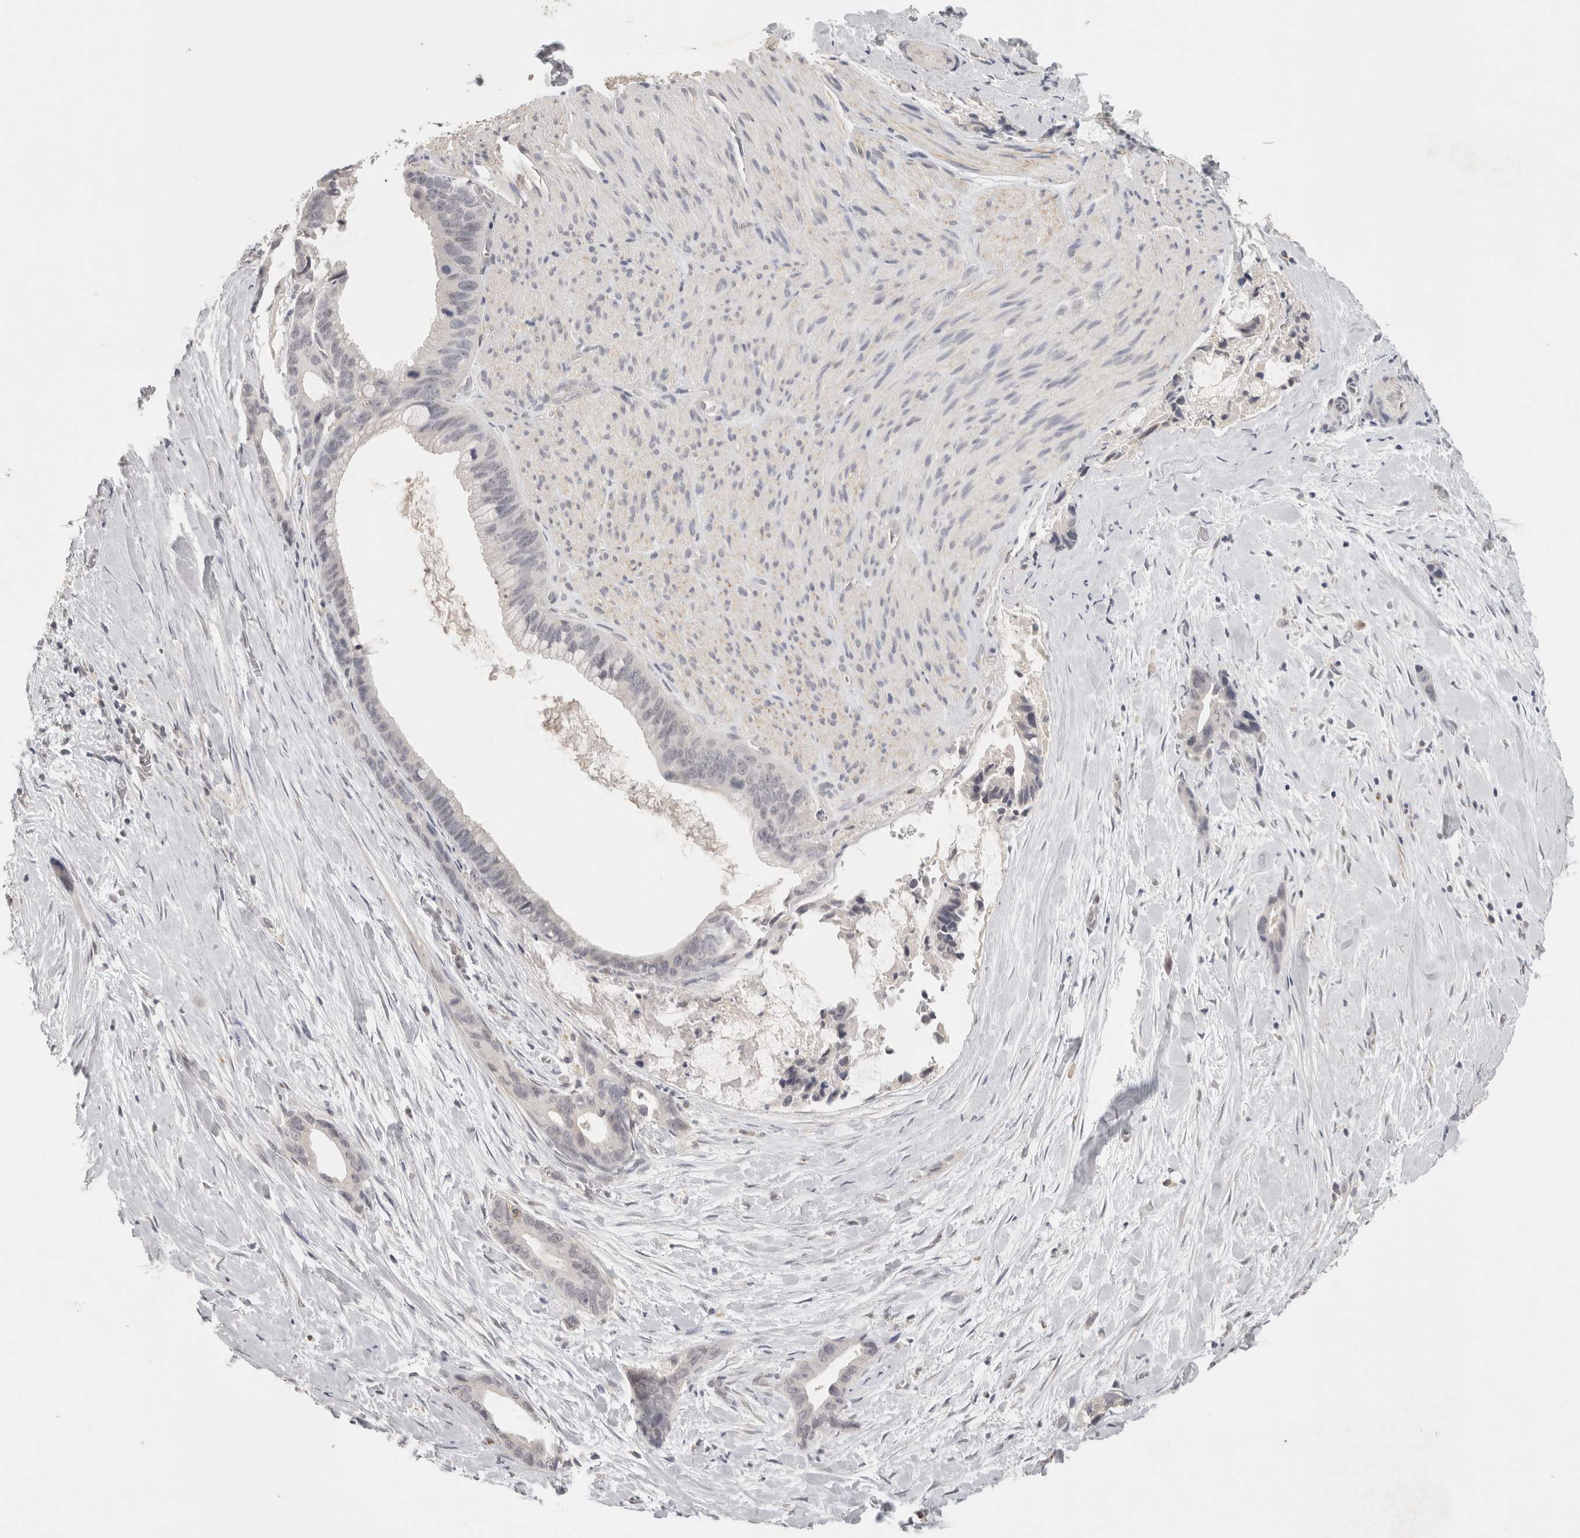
{"staining": {"intensity": "negative", "quantity": "none", "location": "none"}, "tissue": "liver cancer", "cell_type": "Tumor cells", "image_type": "cancer", "snomed": [{"axis": "morphology", "description": "Cholangiocarcinoma"}, {"axis": "topography", "description": "Liver"}], "caption": "Immunohistochemical staining of cholangiocarcinoma (liver) demonstrates no significant positivity in tumor cells.", "gene": "HAVCR2", "patient": {"sex": "female", "age": 55}}